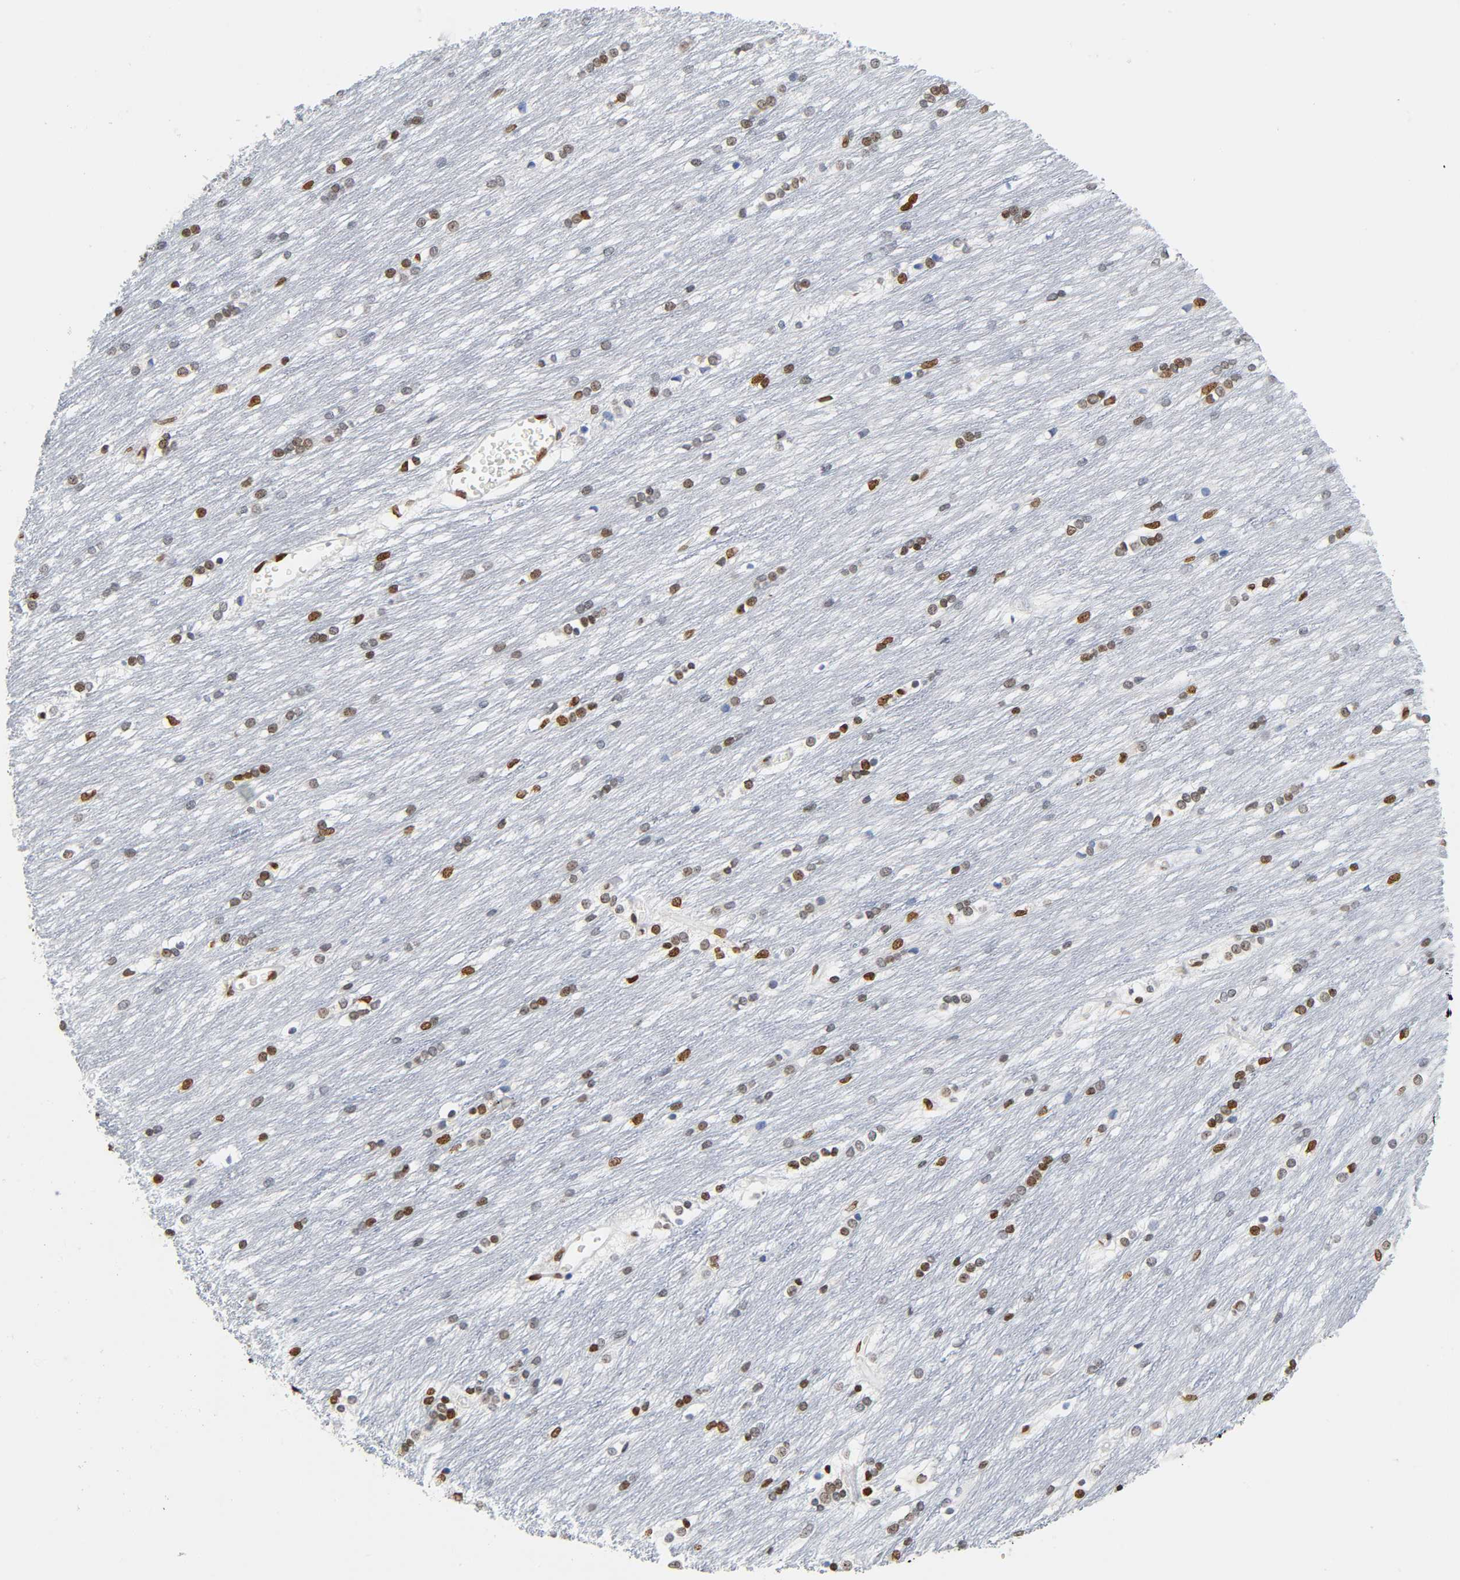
{"staining": {"intensity": "moderate", "quantity": "25%-75%", "location": "nuclear"}, "tissue": "caudate", "cell_type": "Glial cells", "image_type": "normal", "snomed": [{"axis": "morphology", "description": "Normal tissue, NOS"}, {"axis": "topography", "description": "Lateral ventricle wall"}], "caption": "The micrograph displays a brown stain indicating the presence of a protein in the nuclear of glial cells in caudate. The staining was performed using DAB (3,3'-diaminobenzidine) to visualize the protein expression in brown, while the nuclei were stained in blue with hematoxylin (Magnification: 20x).", "gene": "HOXA6", "patient": {"sex": "female", "age": 19}}